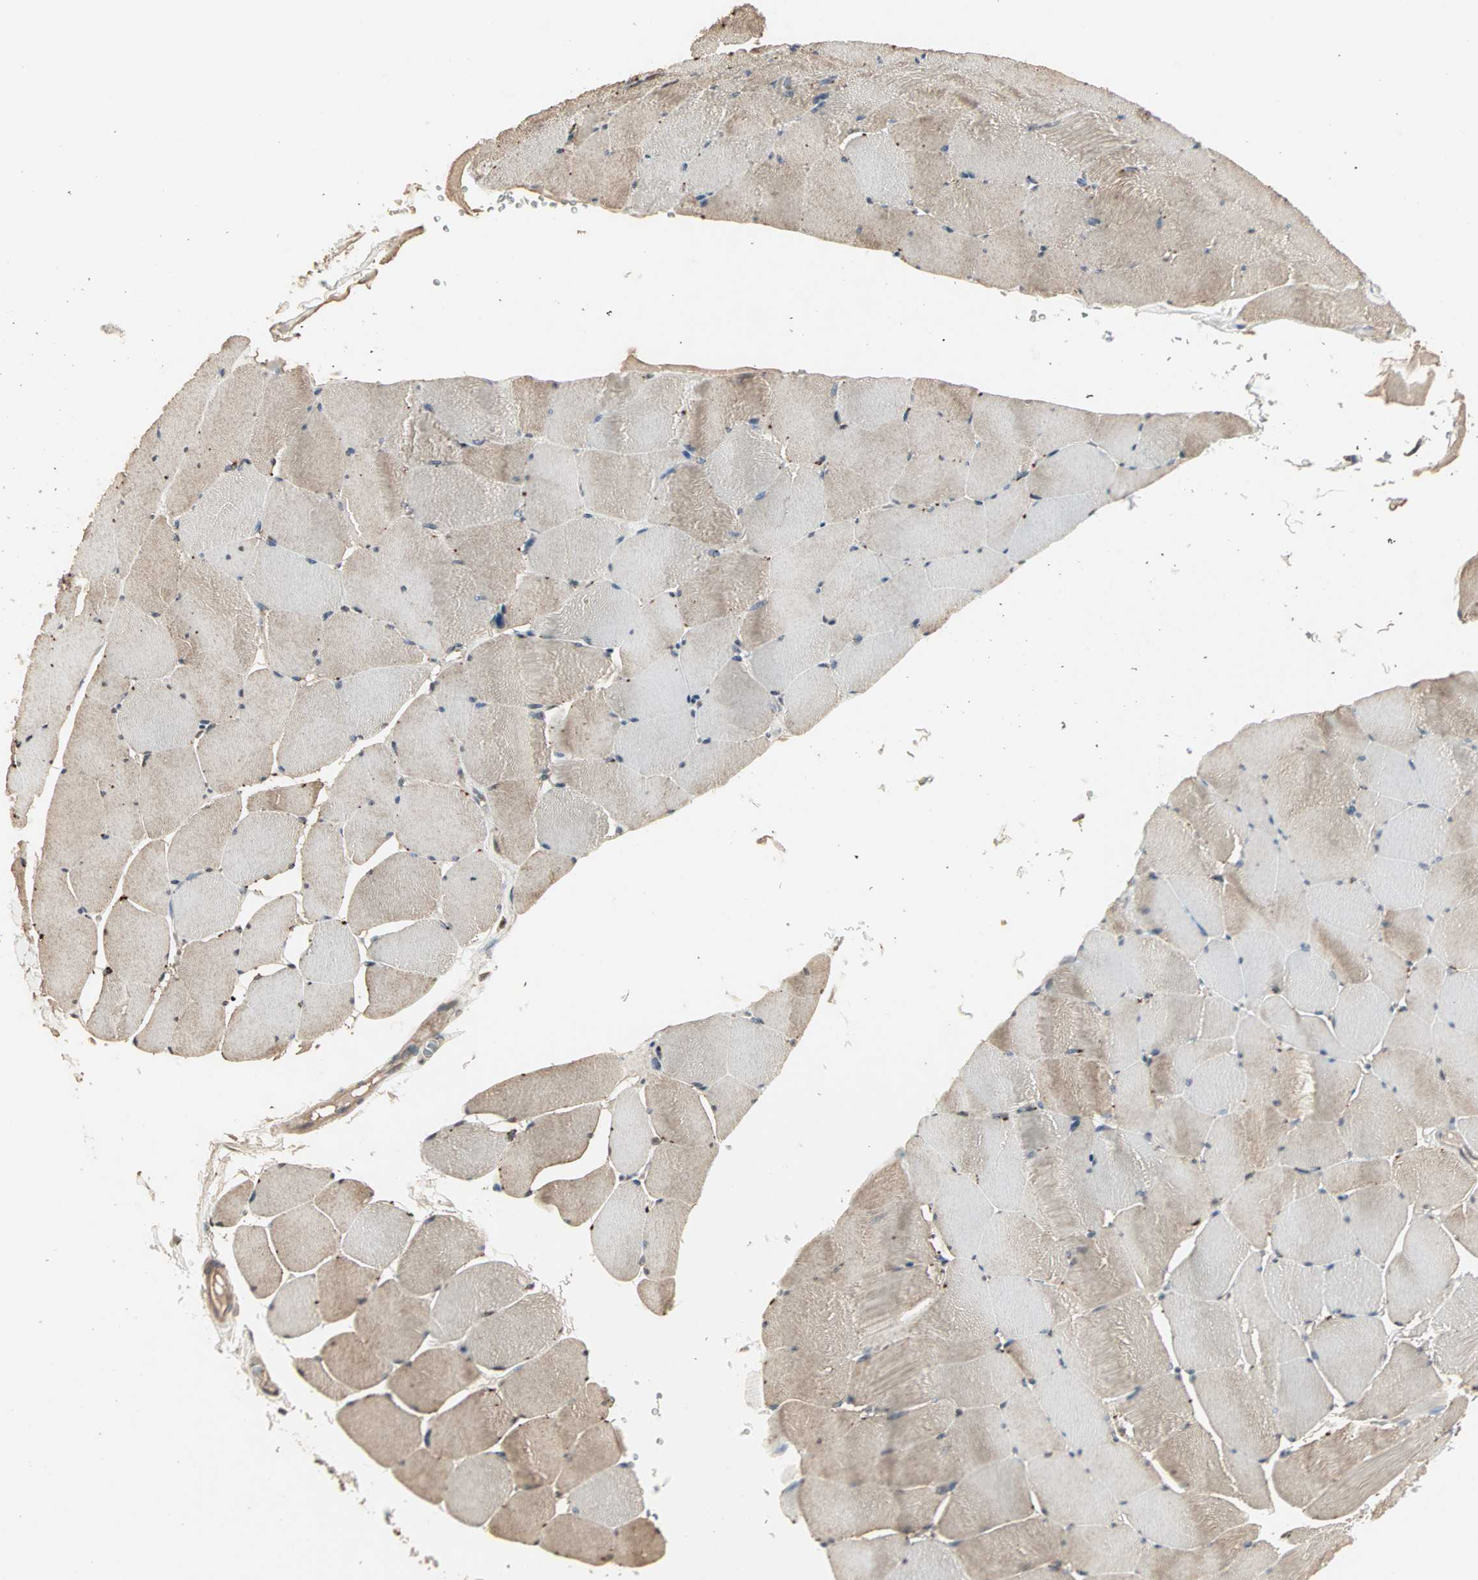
{"staining": {"intensity": "moderate", "quantity": "25%-75%", "location": "cytoplasmic/membranous"}, "tissue": "skeletal muscle", "cell_type": "Myocytes", "image_type": "normal", "snomed": [{"axis": "morphology", "description": "Normal tissue, NOS"}, {"axis": "topography", "description": "Skeletal muscle"}], "caption": "This micrograph shows benign skeletal muscle stained with IHC to label a protein in brown. The cytoplasmic/membranous of myocytes show moderate positivity for the protein. Nuclei are counter-stained blue.", "gene": "DRG2", "patient": {"sex": "male", "age": 62}}